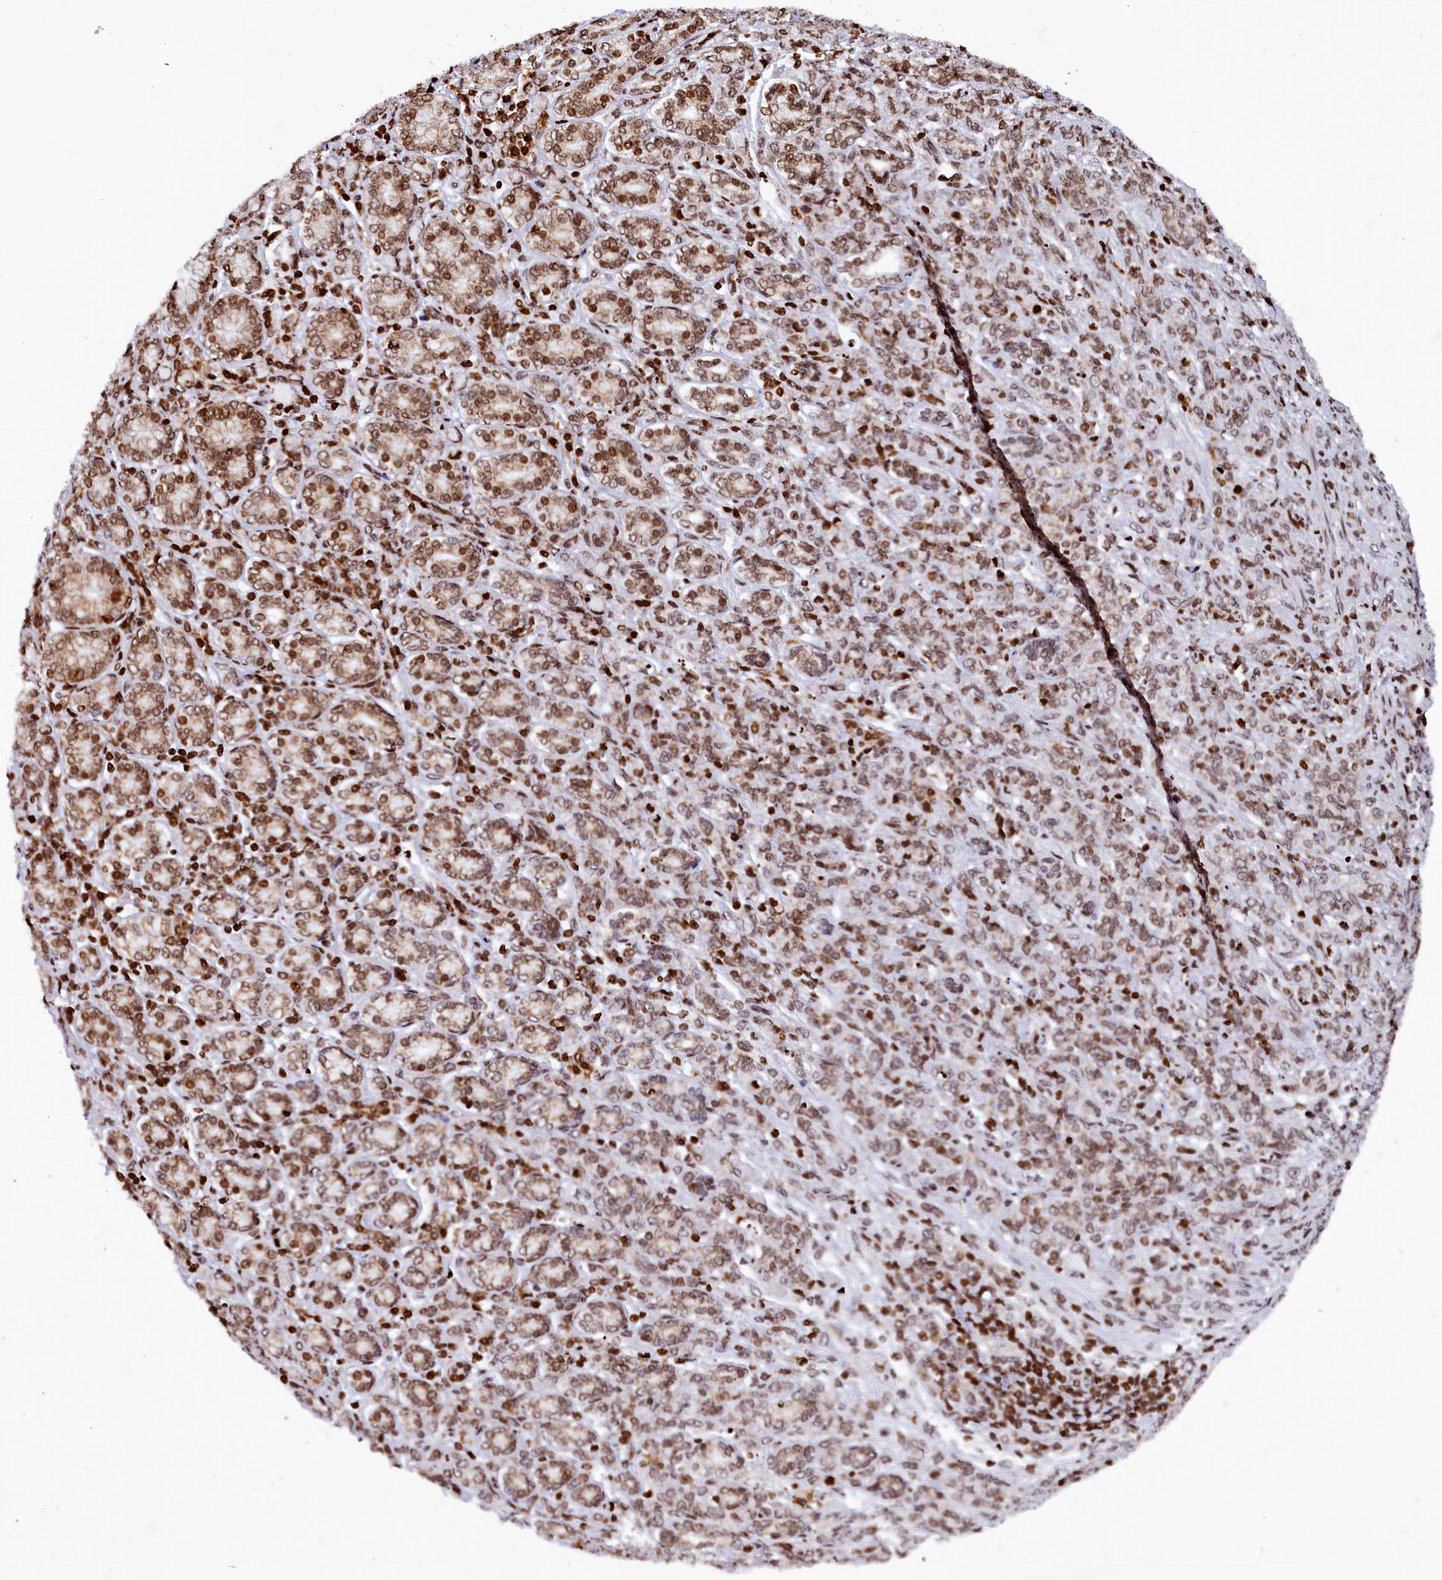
{"staining": {"intensity": "moderate", "quantity": ">75%", "location": "nuclear"}, "tissue": "stomach cancer", "cell_type": "Tumor cells", "image_type": "cancer", "snomed": [{"axis": "morphology", "description": "Adenocarcinoma, NOS"}, {"axis": "topography", "description": "Stomach"}], "caption": "Tumor cells demonstrate medium levels of moderate nuclear staining in about >75% of cells in human stomach adenocarcinoma.", "gene": "TIMM29", "patient": {"sex": "female", "age": 79}}